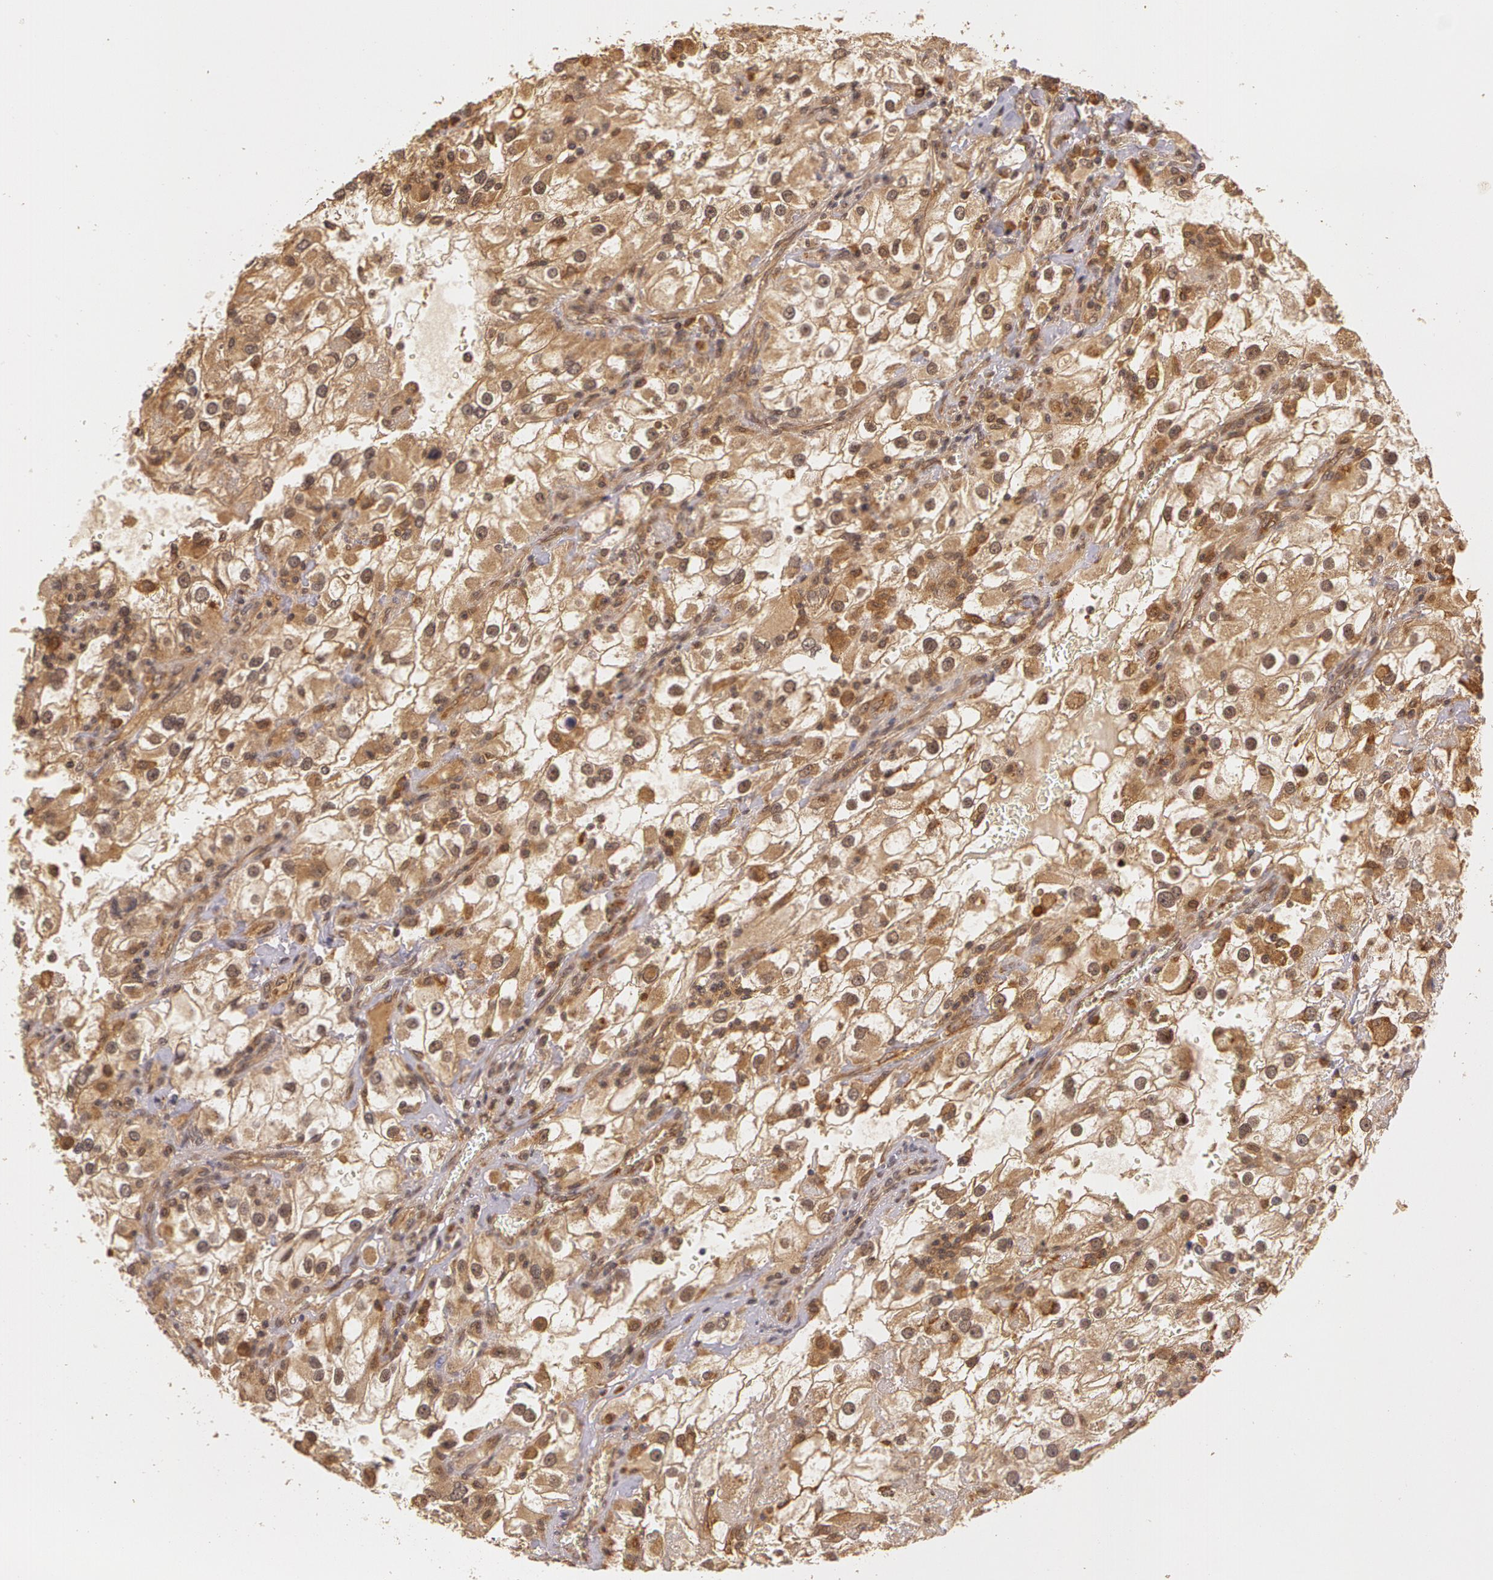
{"staining": {"intensity": "strong", "quantity": ">75%", "location": "cytoplasmic/membranous"}, "tissue": "renal cancer", "cell_type": "Tumor cells", "image_type": "cancer", "snomed": [{"axis": "morphology", "description": "Adenocarcinoma, NOS"}, {"axis": "topography", "description": "Kidney"}], "caption": "DAB (3,3'-diaminobenzidine) immunohistochemical staining of renal cancer demonstrates strong cytoplasmic/membranous protein staining in about >75% of tumor cells.", "gene": "ASCC2", "patient": {"sex": "female", "age": 52}}